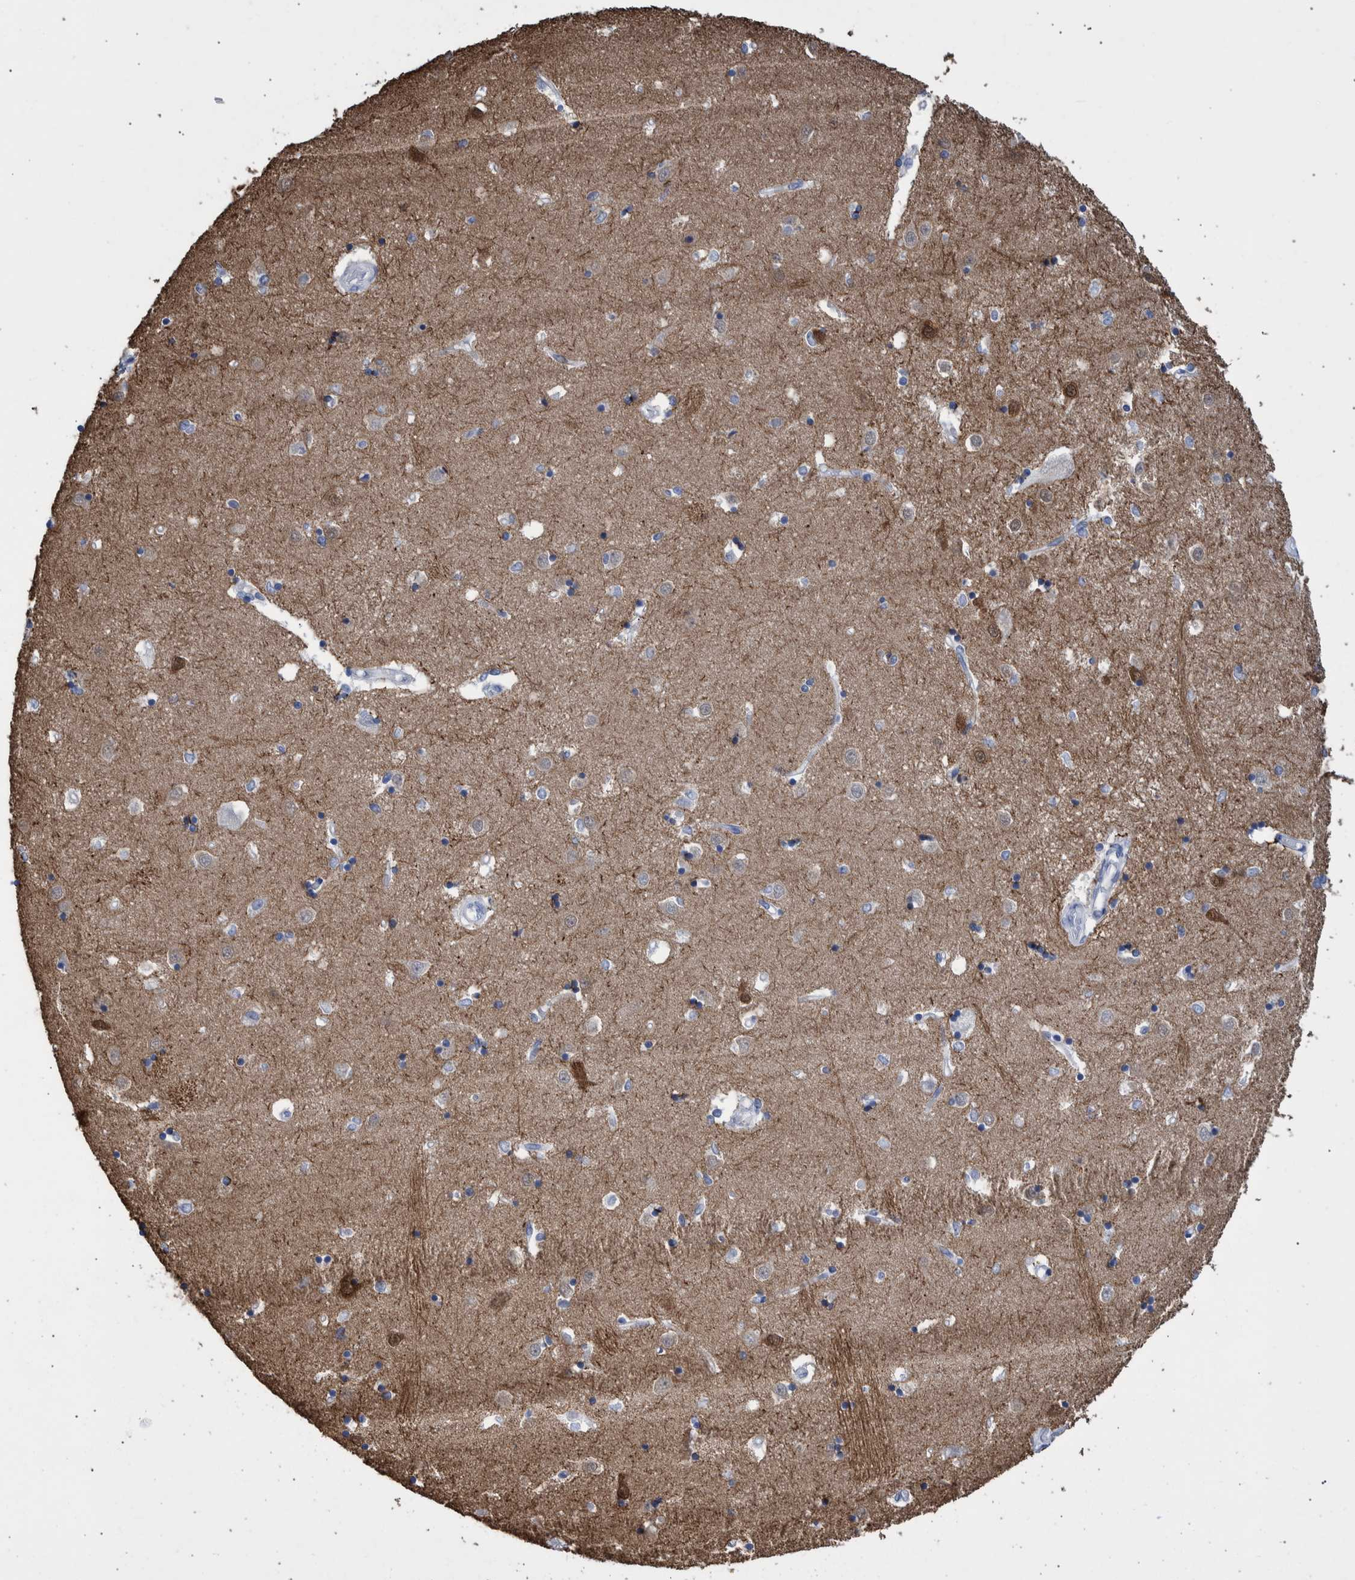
{"staining": {"intensity": "moderate", "quantity": "<25%", "location": "cytoplasmic/membranous,nuclear"}, "tissue": "caudate", "cell_type": "Glial cells", "image_type": "normal", "snomed": [{"axis": "morphology", "description": "Normal tissue, NOS"}, {"axis": "topography", "description": "Lateral ventricle wall"}], "caption": "Caudate stained for a protein exhibits moderate cytoplasmic/membranous,nuclear positivity in glial cells.", "gene": "PPP3CC", "patient": {"sex": "male", "age": 45}}